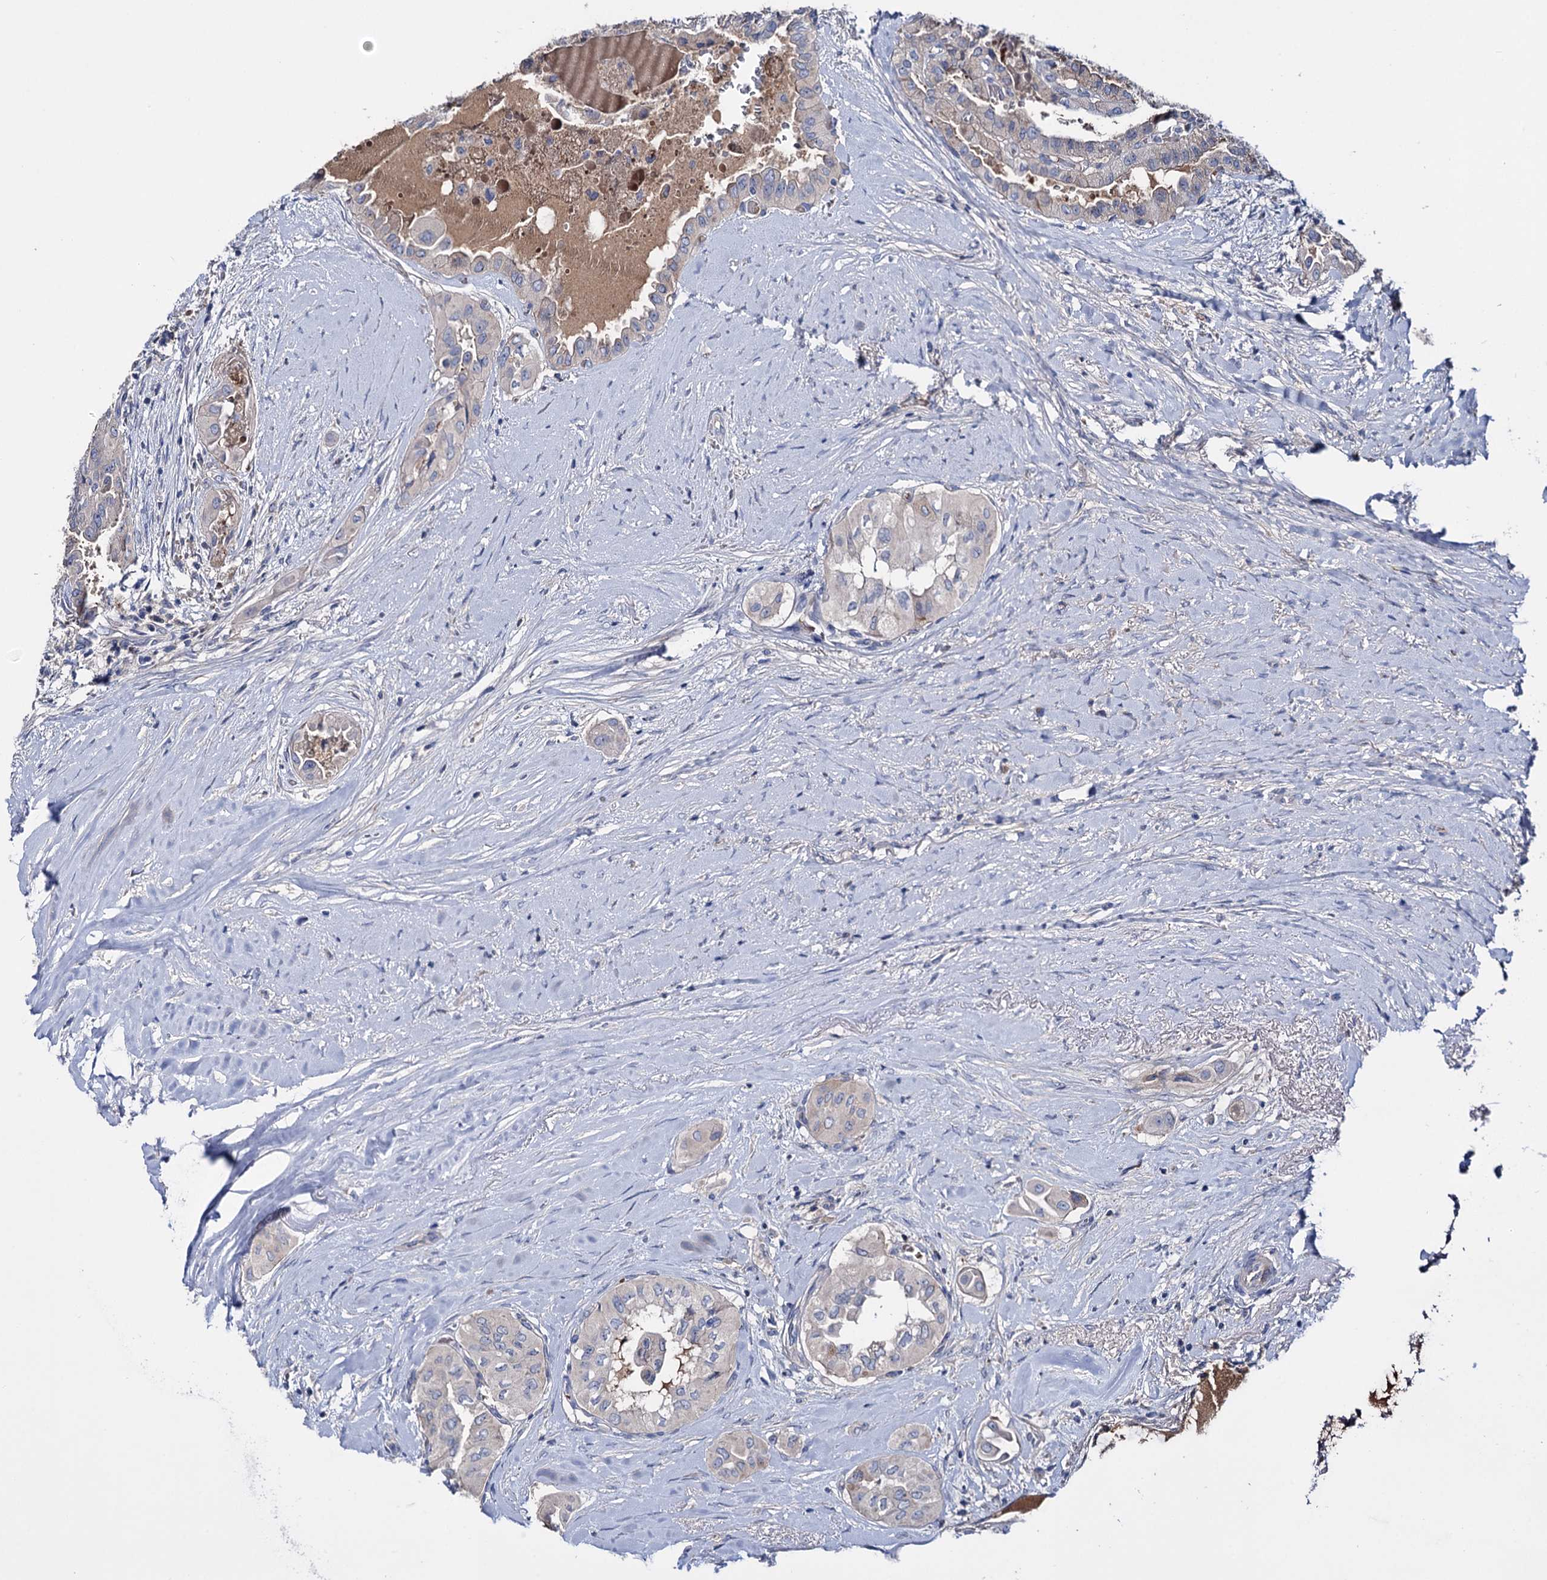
{"staining": {"intensity": "negative", "quantity": "none", "location": "none"}, "tissue": "thyroid cancer", "cell_type": "Tumor cells", "image_type": "cancer", "snomed": [{"axis": "morphology", "description": "Papillary adenocarcinoma, NOS"}, {"axis": "topography", "description": "Thyroid gland"}], "caption": "The histopathology image demonstrates no significant positivity in tumor cells of thyroid cancer (papillary adenocarcinoma).", "gene": "PPP1R32", "patient": {"sex": "female", "age": 59}}